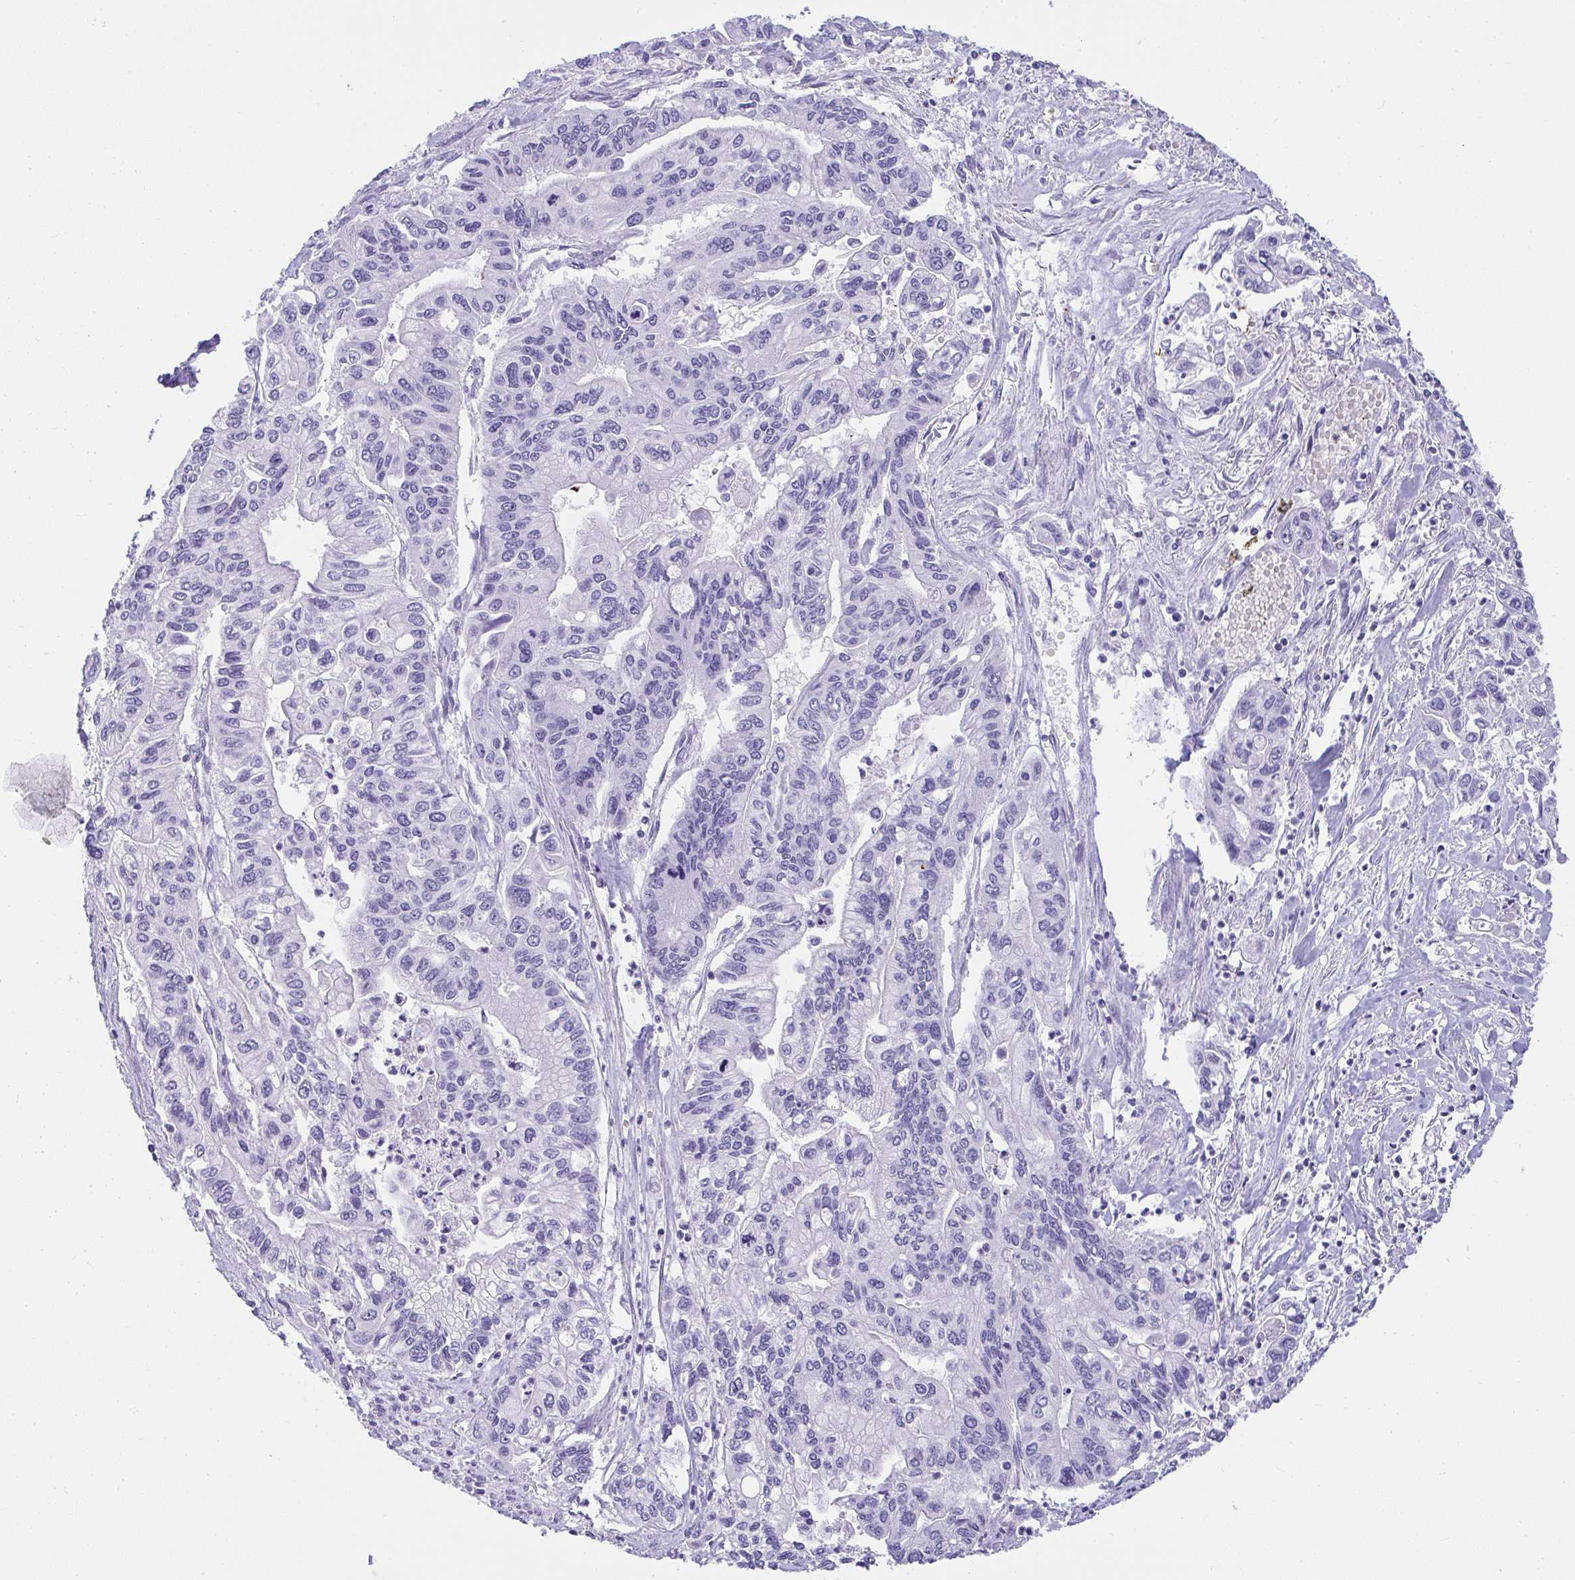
{"staining": {"intensity": "negative", "quantity": "none", "location": "none"}, "tissue": "pancreatic cancer", "cell_type": "Tumor cells", "image_type": "cancer", "snomed": [{"axis": "morphology", "description": "Adenocarcinoma, NOS"}, {"axis": "topography", "description": "Pancreas"}], "caption": "Immunohistochemistry (IHC) micrograph of pancreatic cancer stained for a protein (brown), which demonstrates no expression in tumor cells.", "gene": "AVIL", "patient": {"sex": "male", "age": 62}}